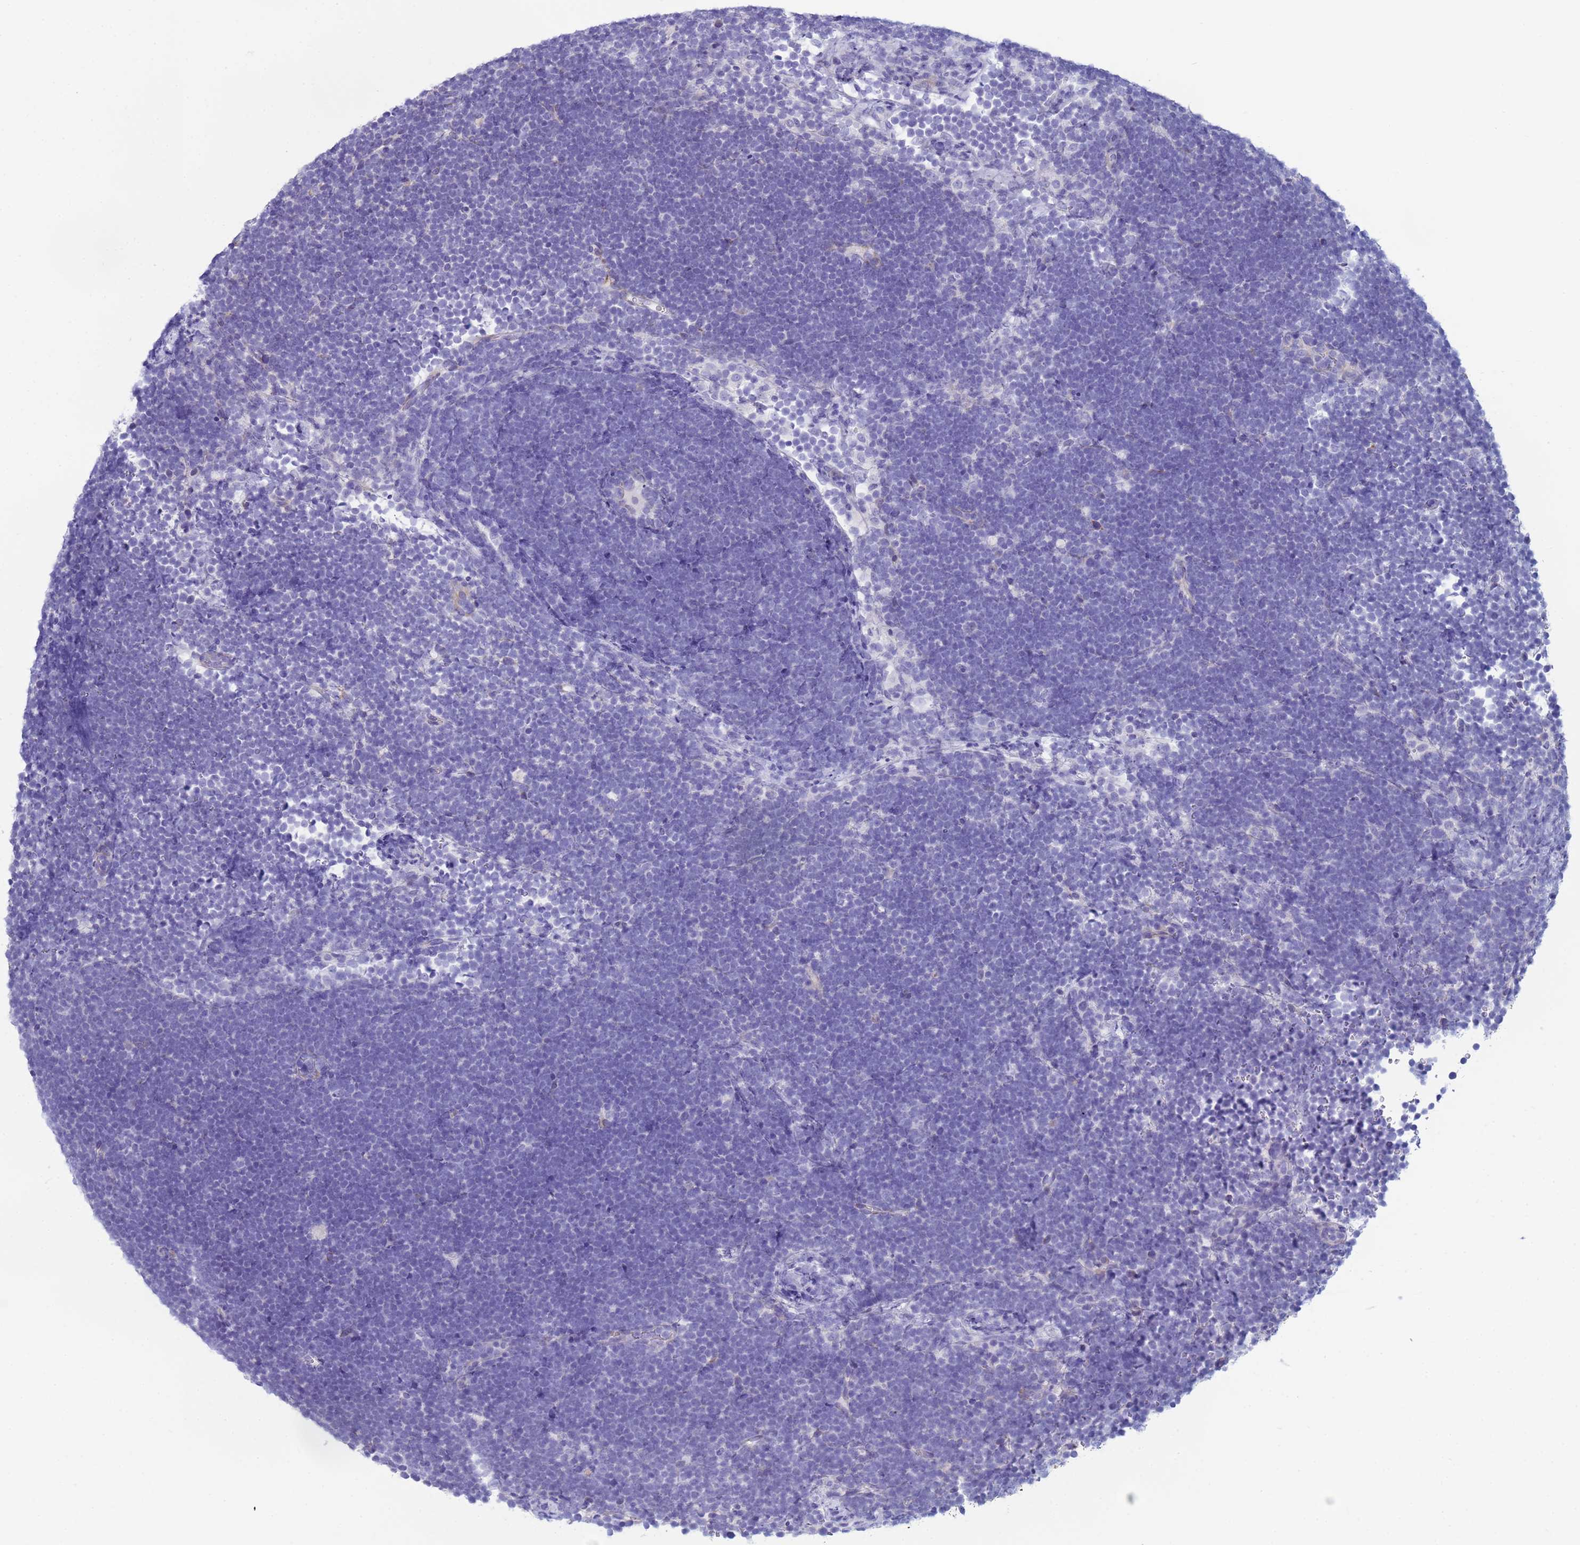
{"staining": {"intensity": "negative", "quantity": "none", "location": "none"}, "tissue": "lymphoma", "cell_type": "Tumor cells", "image_type": "cancer", "snomed": [{"axis": "morphology", "description": "Malignant lymphoma, non-Hodgkin's type, High grade"}, {"axis": "topography", "description": "Lymph node"}], "caption": "Immunohistochemistry (IHC) of lymphoma reveals no staining in tumor cells. (DAB IHC, high magnification).", "gene": "TRPC6", "patient": {"sex": "male", "age": 13}}